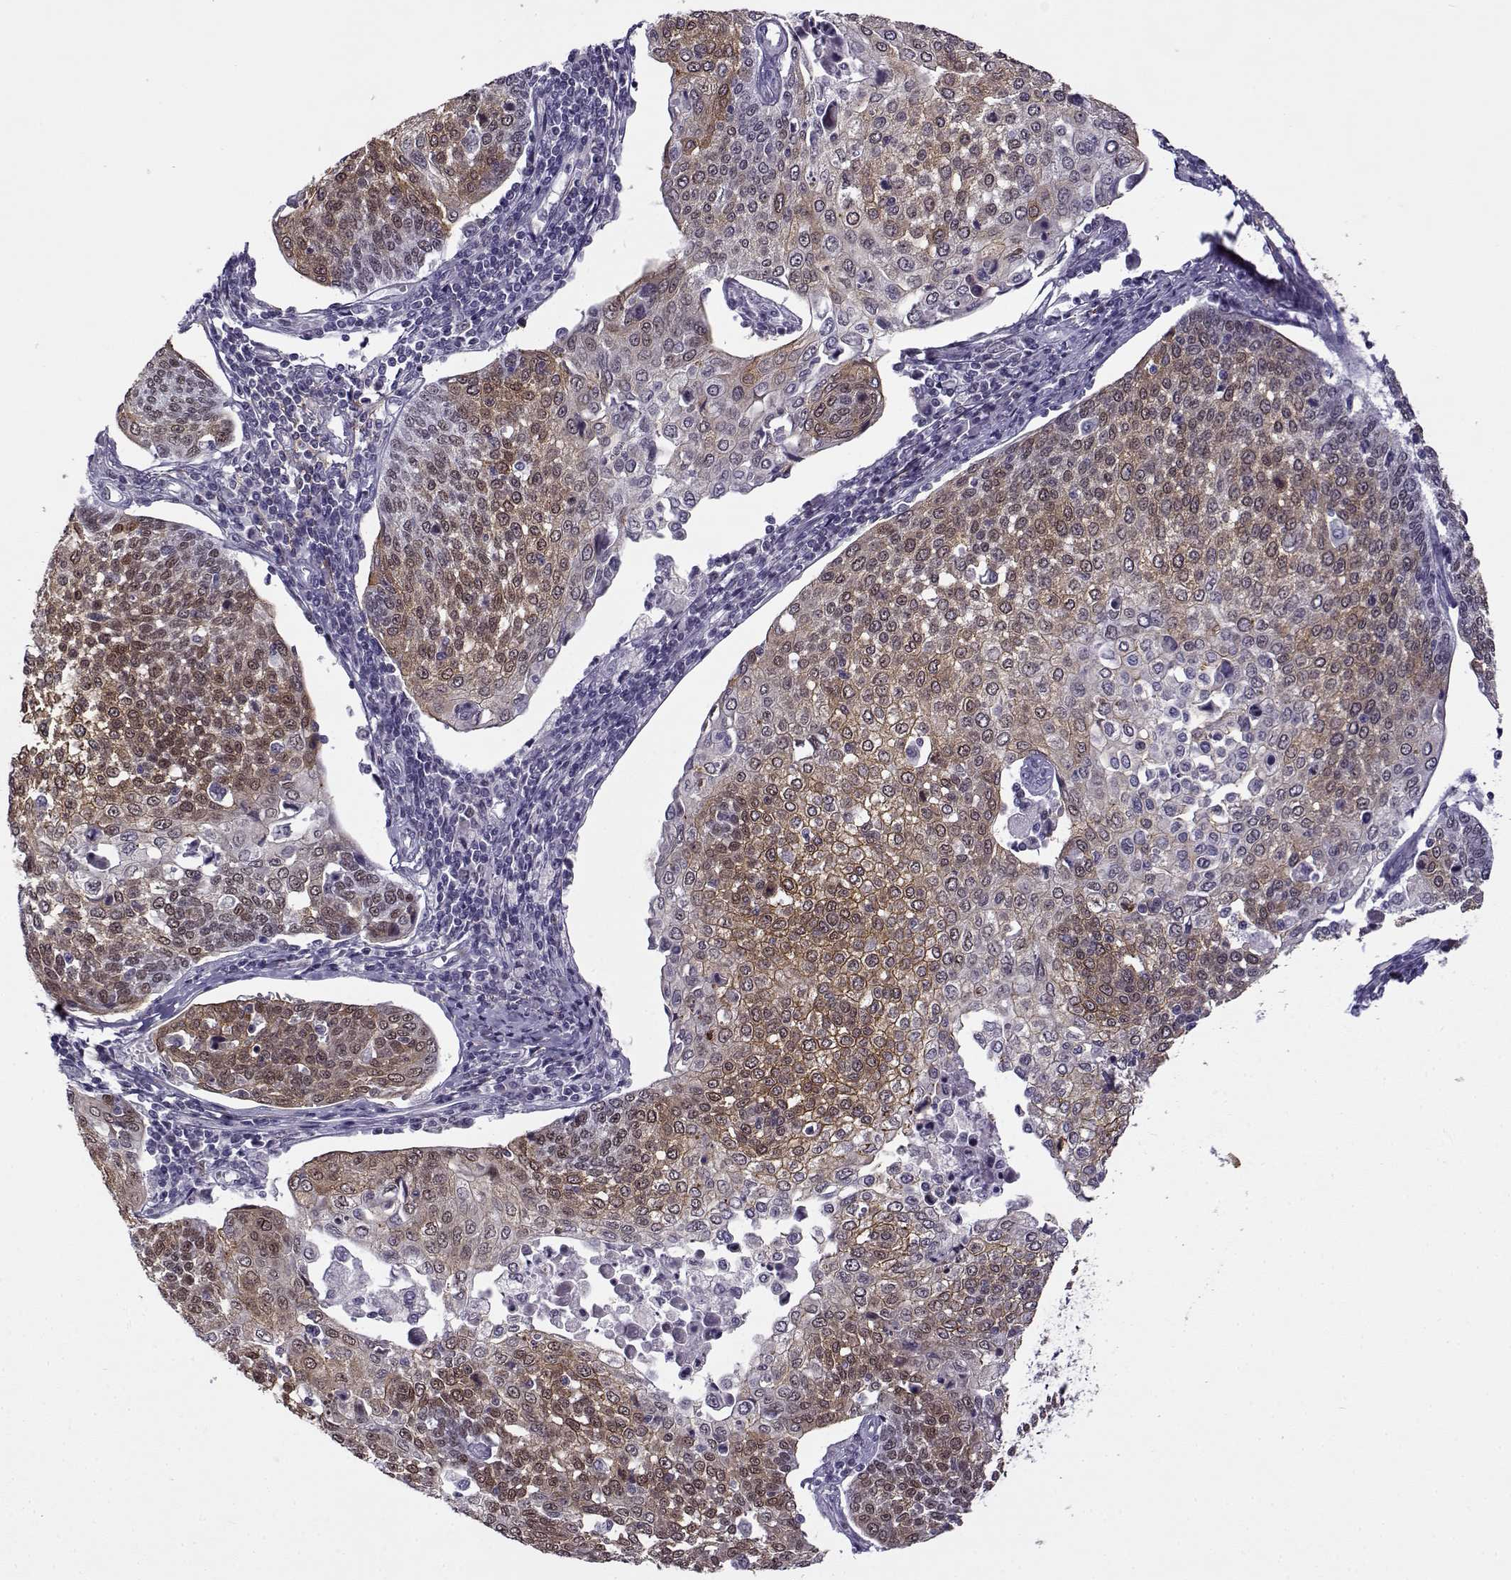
{"staining": {"intensity": "strong", "quantity": "25%-75%", "location": "cytoplasmic/membranous,nuclear"}, "tissue": "cervical cancer", "cell_type": "Tumor cells", "image_type": "cancer", "snomed": [{"axis": "morphology", "description": "Squamous cell carcinoma, NOS"}, {"axis": "topography", "description": "Cervix"}], "caption": "The image exhibits immunohistochemical staining of cervical cancer. There is strong cytoplasmic/membranous and nuclear expression is seen in approximately 25%-75% of tumor cells.", "gene": "BACH1", "patient": {"sex": "female", "age": 34}}